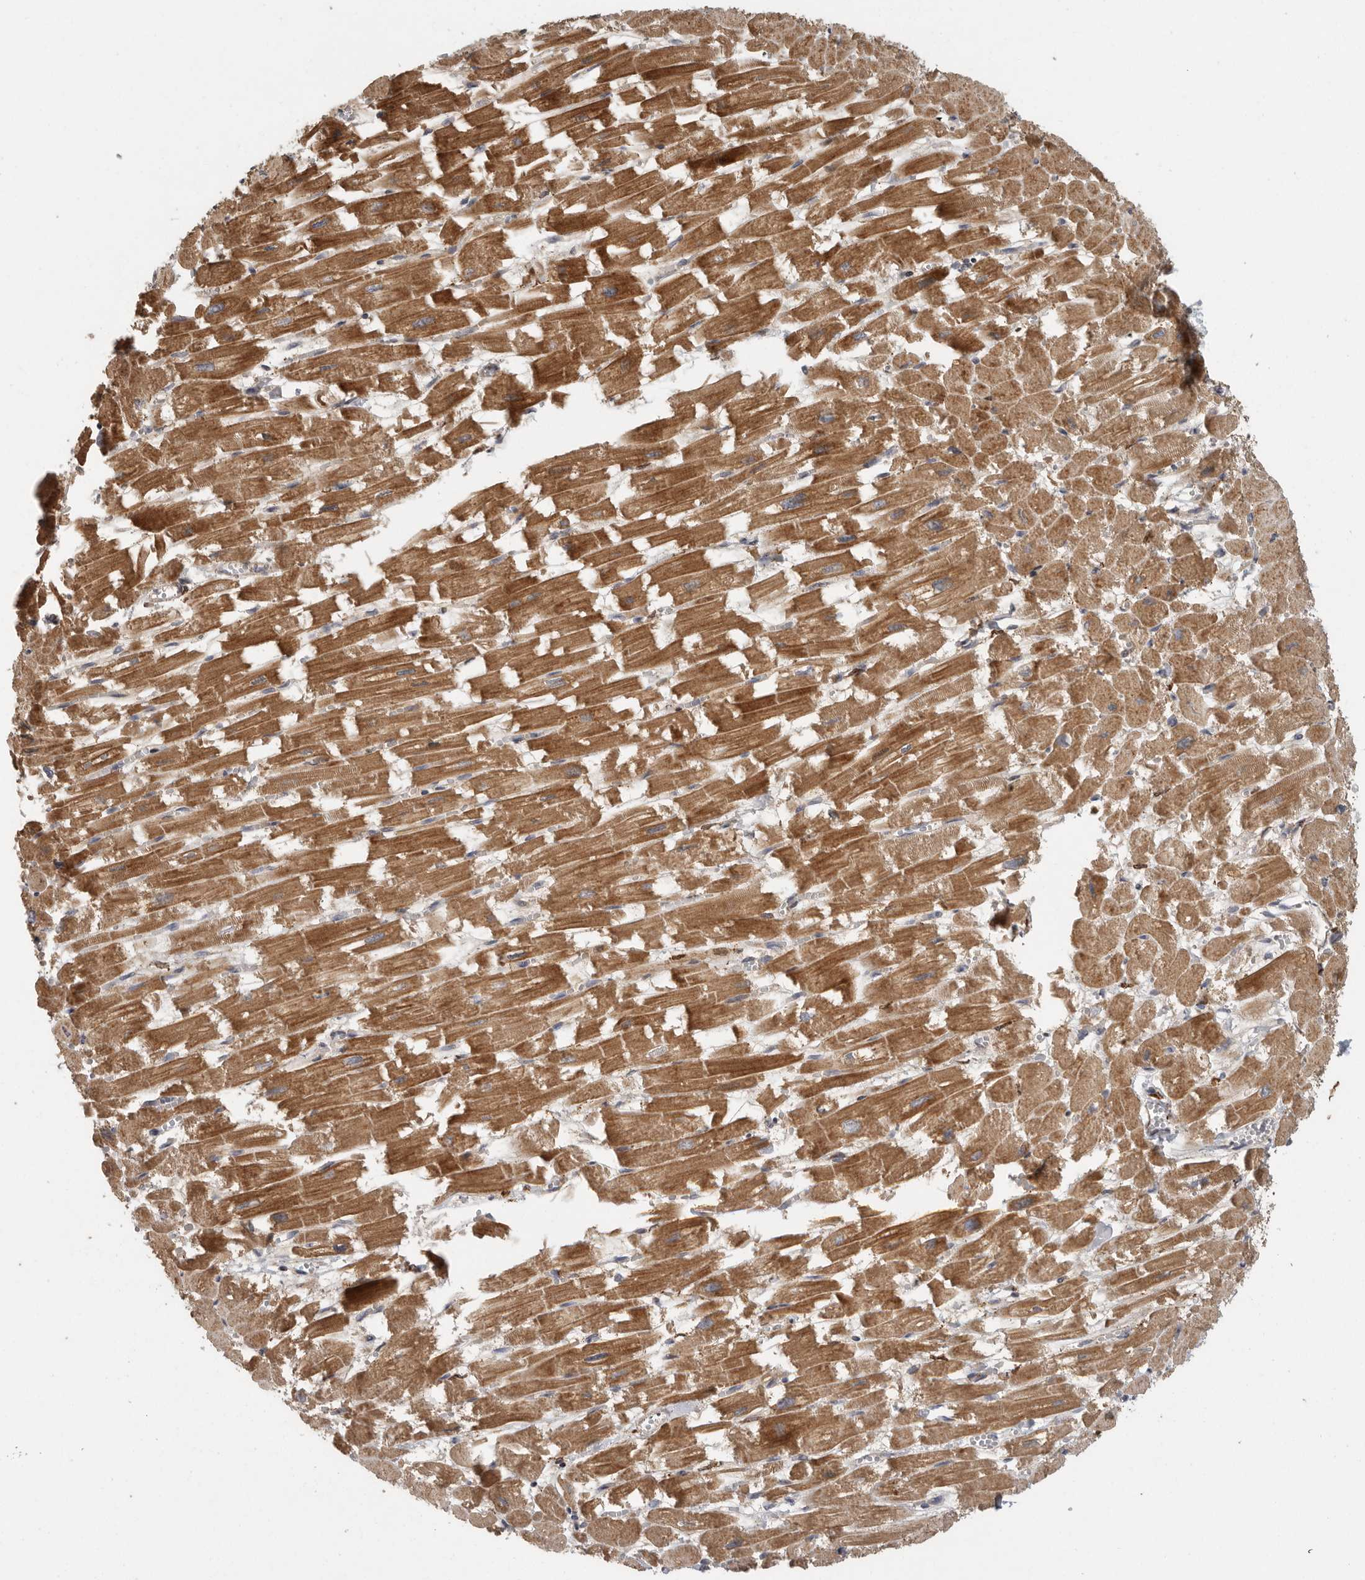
{"staining": {"intensity": "moderate", "quantity": ">75%", "location": "cytoplasmic/membranous"}, "tissue": "heart muscle", "cell_type": "Cardiomyocytes", "image_type": "normal", "snomed": [{"axis": "morphology", "description": "Normal tissue, NOS"}, {"axis": "topography", "description": "Heart"}], "caption": "A brown stain labels moderate cytoplasmic/membranous positivity of a protein in cardiomyocytes of unremarkable human heart muscle.", "gene": "SWT1", "patient": {"sex": "male", "age": 54}}